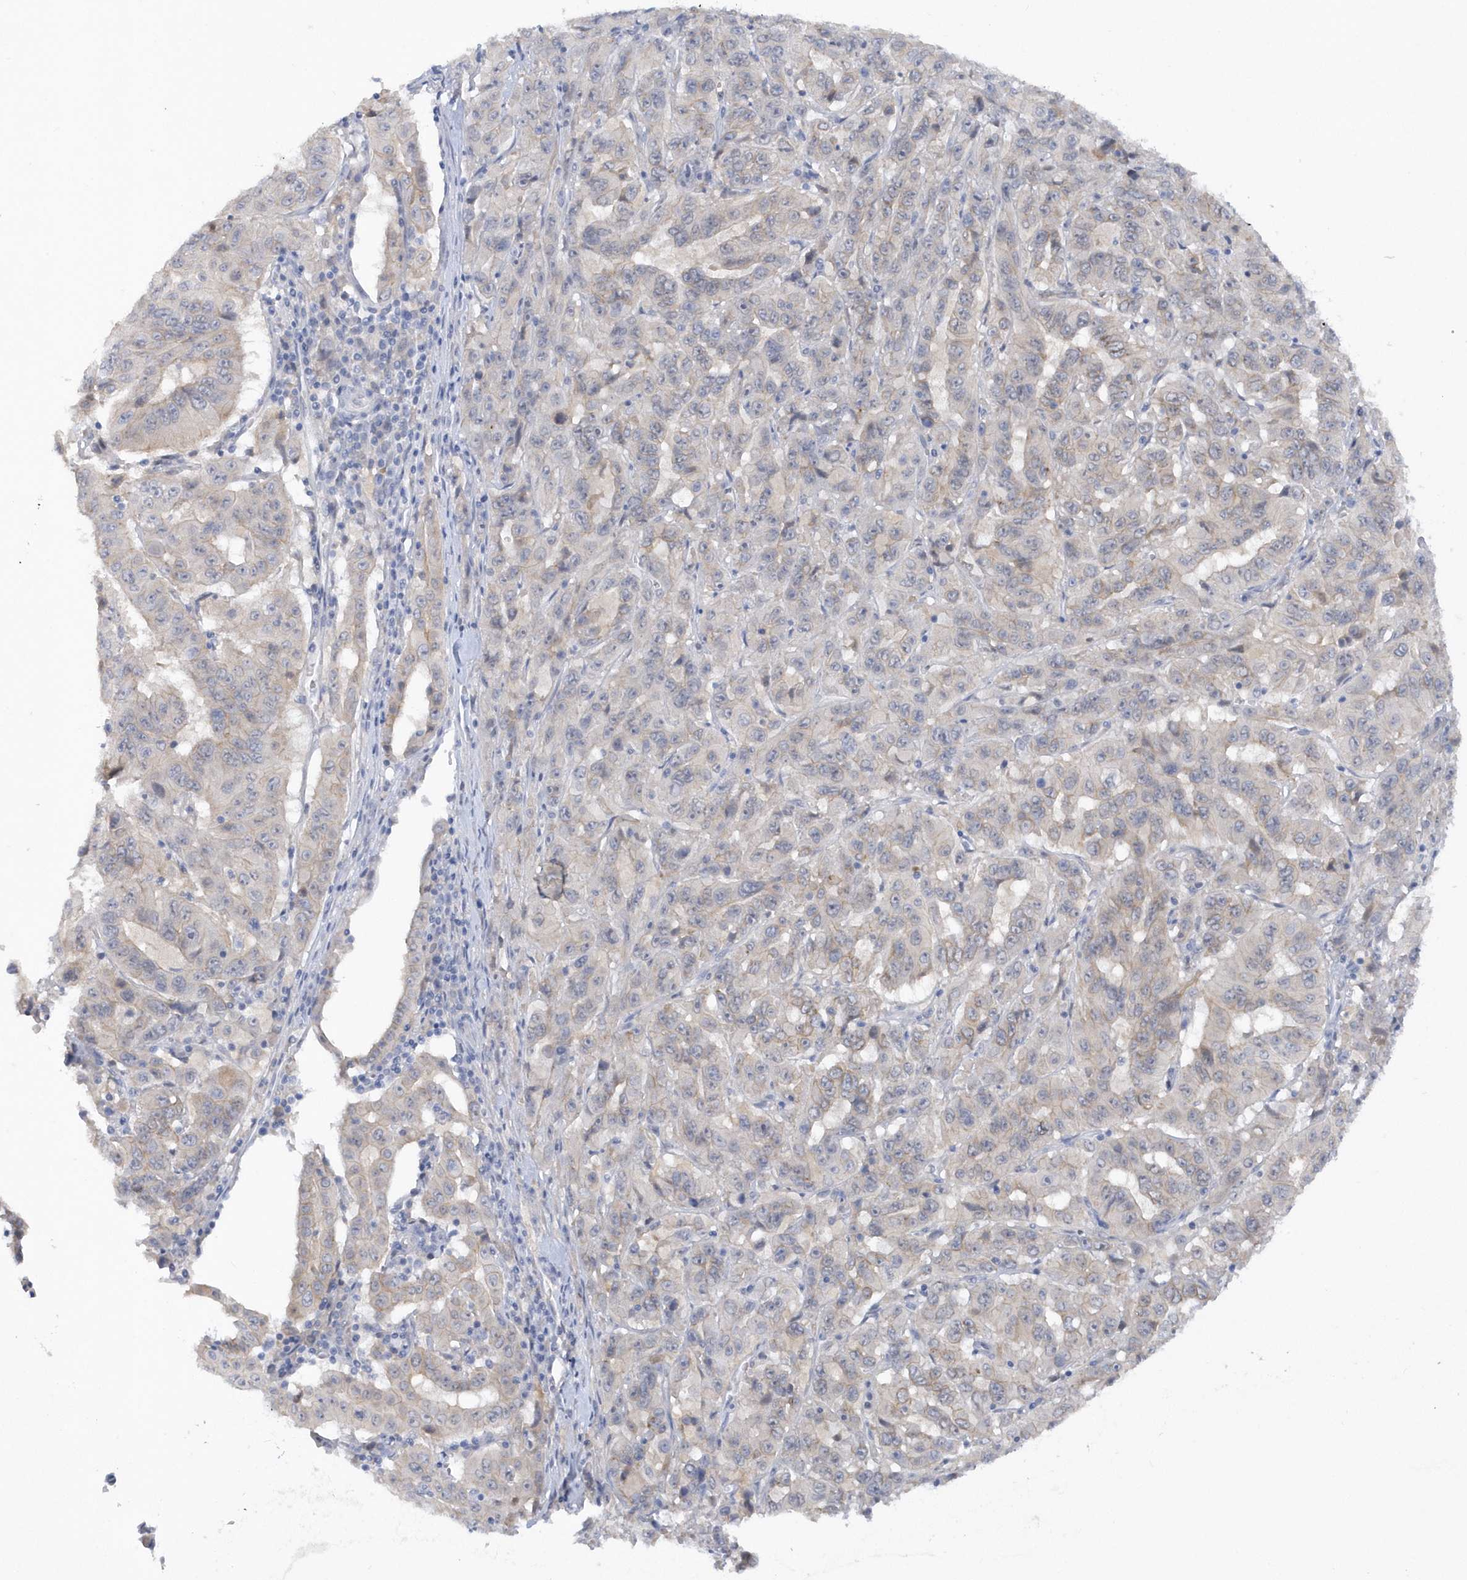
{"staining": {"intensity": "negative", "quantity": "none", "location": "none"}, "tissue": "pancreatic cancer", "cell_type": "Tumor cells", "image_type": "cancer", "snomed": [{"axis": "morphology", "description": "Adenocarcinoma, NOS"}, {"axis": "topography", "description": "Pancreas"}], "caption": "DAB (3,3'-diaminobenzidine) immunohistochemical staining of pancreatic cancer reveals no significant positivity in tumor cells. The staining is performed using DAB brown chromogen with nuclei counter-stained in using hematoxylin.", "gene": "RPE", "patient": {"sex": "male", "age": 63}}